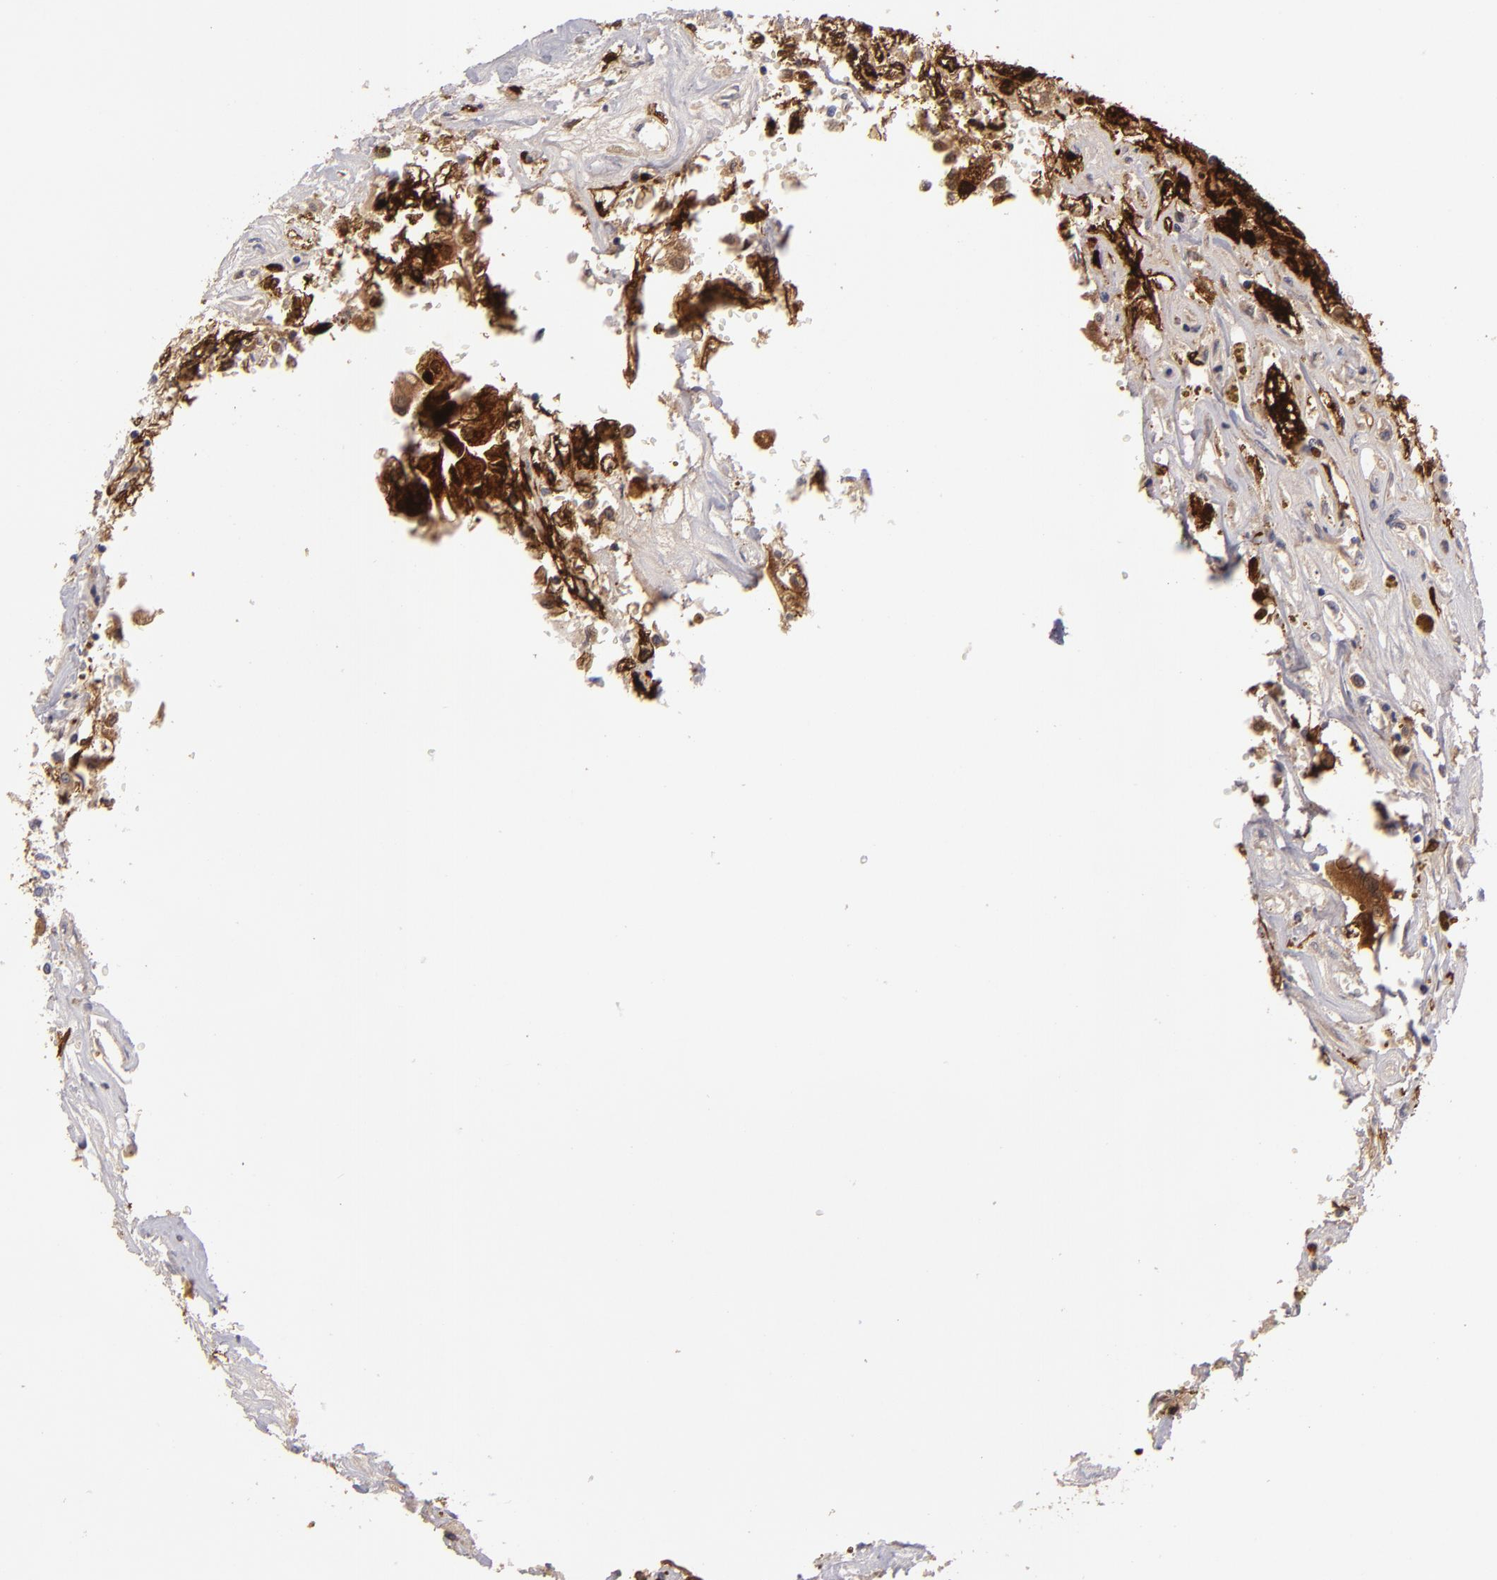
{"staining": {"intensity": "strong", "quantity": ">75%", "location": "cytoplasmic/membranous"}, "tissue": "renal cancer", "cell_type": "Tumor cells", "image_type": "cancer", "snomed": [{"axis": "morphology", "description": "Adenocarcinoma, NOS"}, {"axis": "topography", "description": "Kidney"}], "caption": "DAB immunohistochemical staining of human adenocarcinoma (renal) displays strong cytoplasmic/membranous protein staining in about >75% of tumor cells. The staining was performed using DAB (3,3'-diaminobenzidine), with brown indicating positive protein expression. Nuclei are stained blue with hematoxylin.", "gene": "MMP10", "patient": {"sex": "male", "age": 78}}